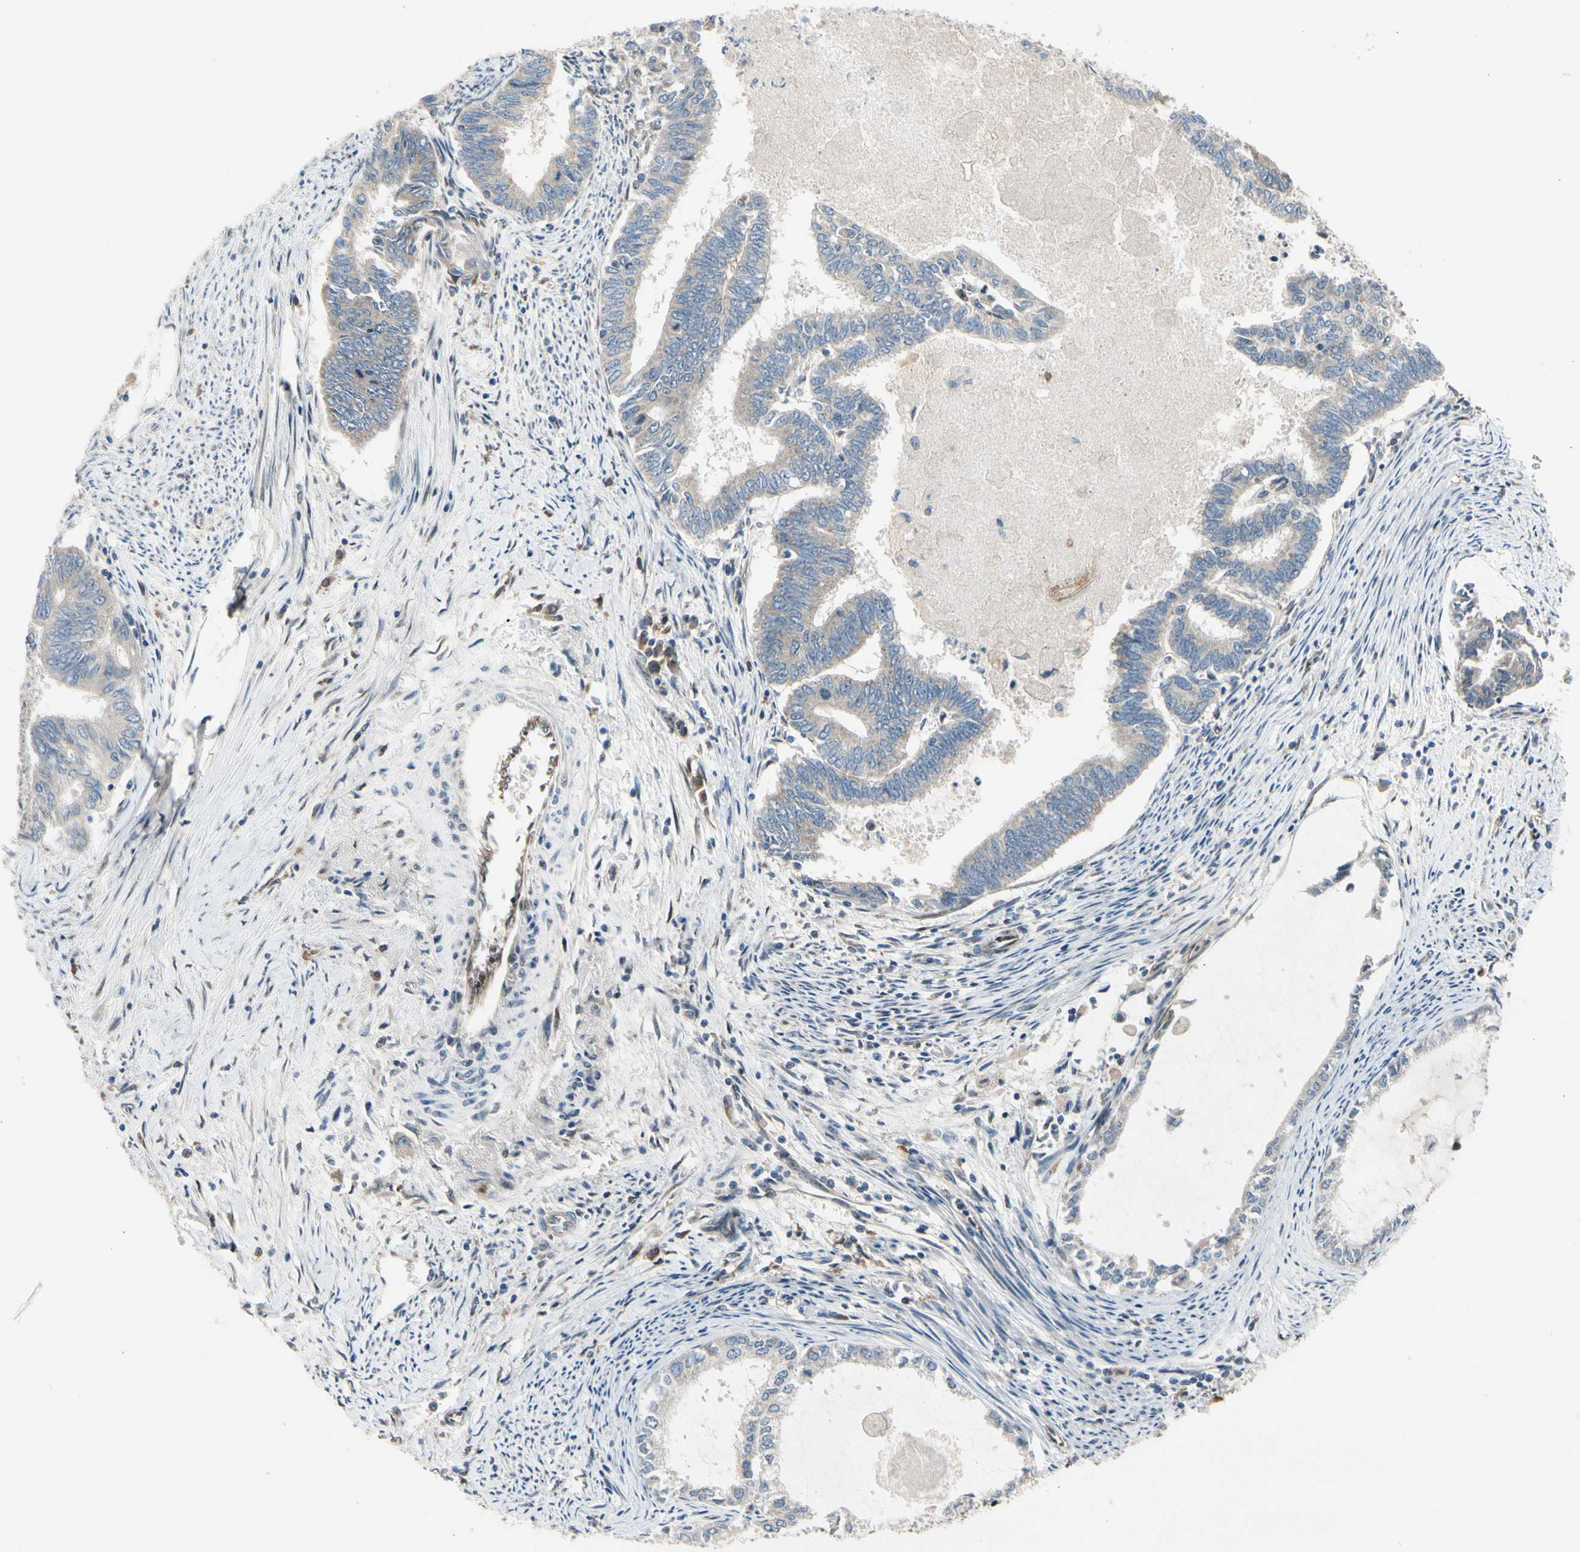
{"staining": {"intensity": "negative", "quantity": "none", "location": "none"}, "tissue": "endometrial cancer", "cell_type": "Tumor cells", "image_type": "cancer", "snomed": [{"axis": "morphology", "description": "Adenocarcinoma, NOS"}, {"axis": "topography", "description": "Endometrium"}], "caption": "Tumor cells are negative for brown protein staining in endometrial adenocarcinoma.", "gene": "NPHP3", "patient": {"sex": "female", "age": 86}}